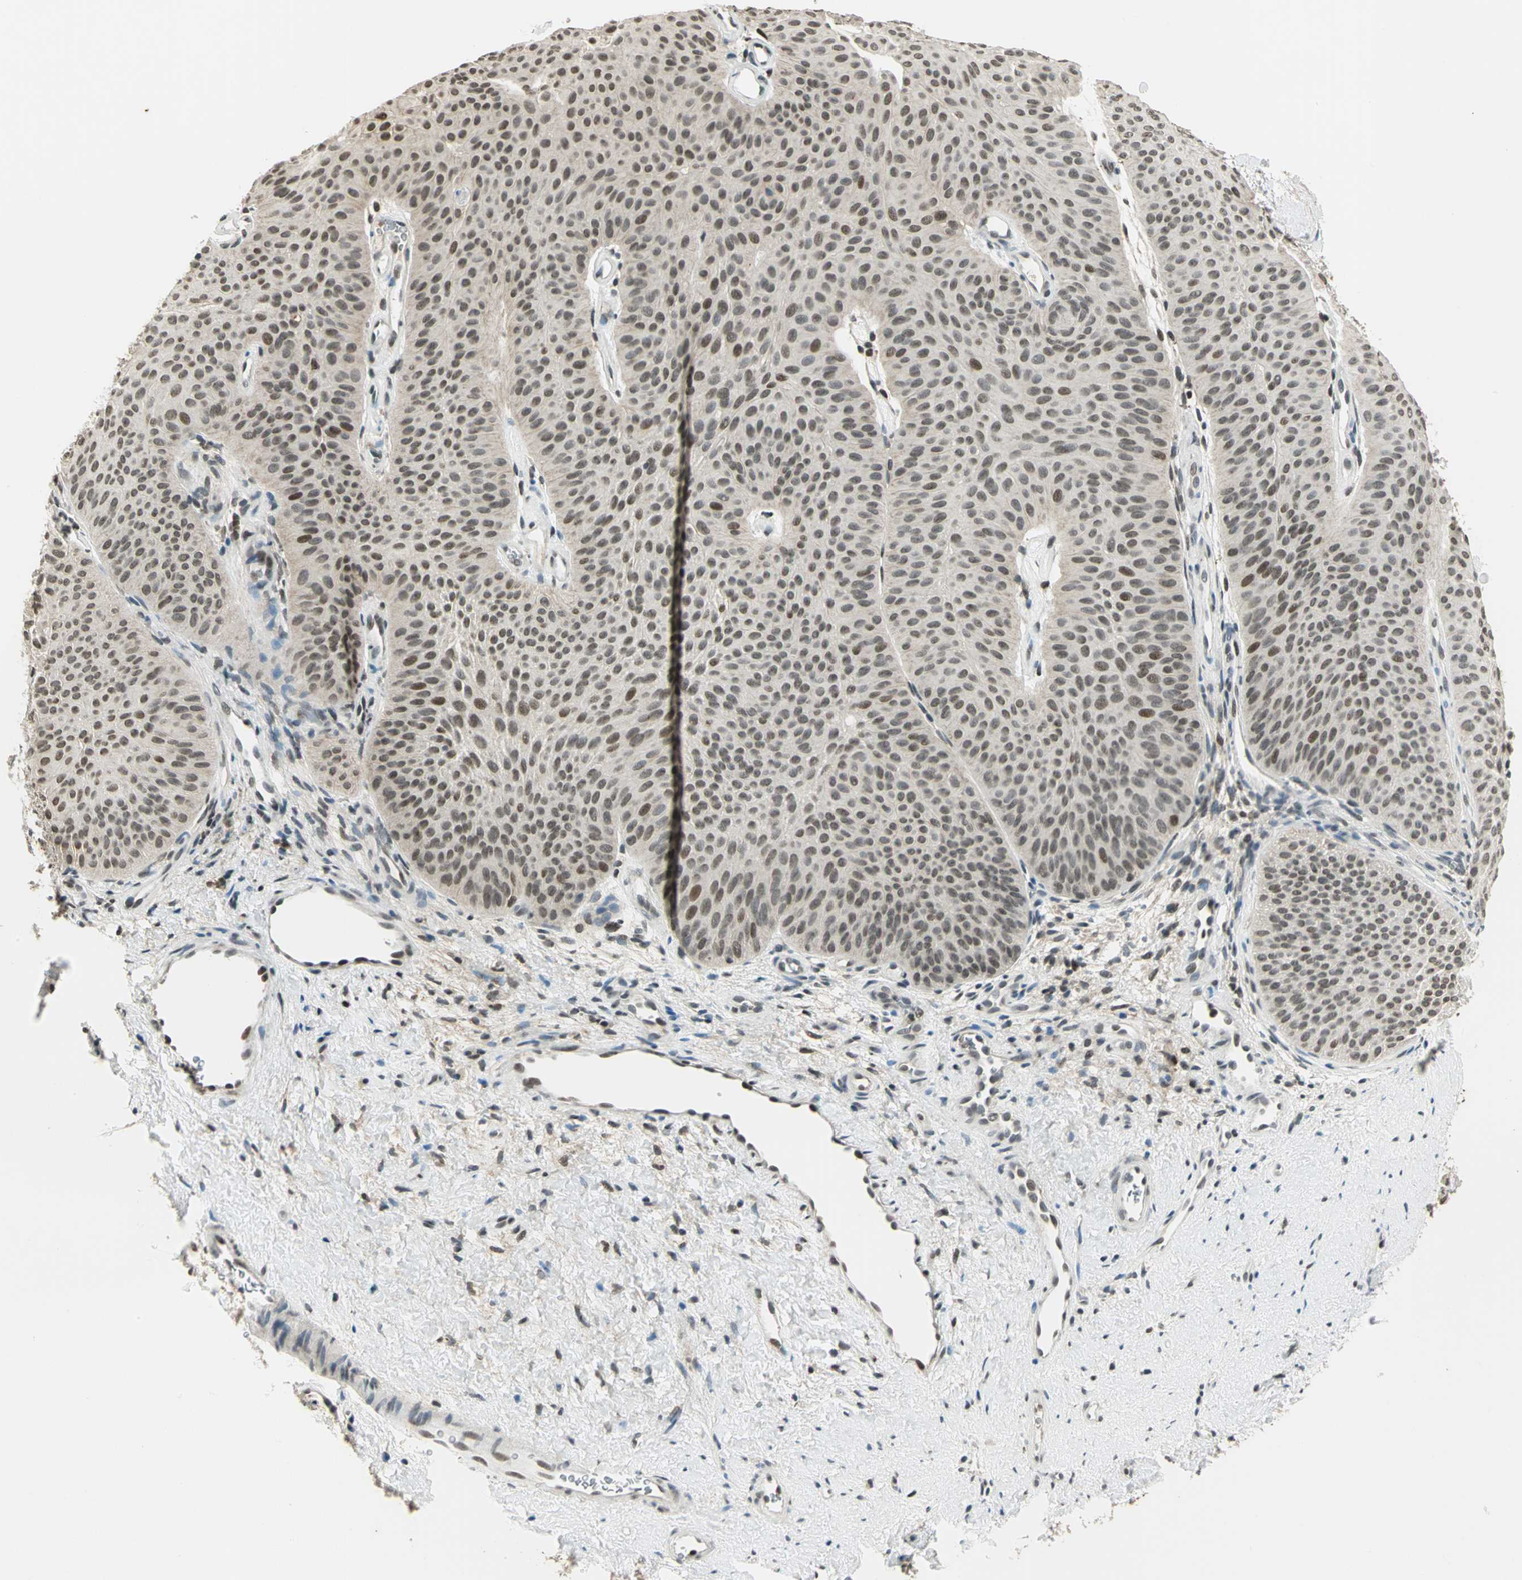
{"staining": {"intensity": "weak", "quantity": "<25%", "location": "nuclear"}, "tissue": "urothelial cancer", "cell_type": "Tumor cells", "image_type": "cancer", "snomed": [{"axis": "morphology", "description": "Urothelial carcinoma, Low grade"}, {"axis": "topography", "description": "Urinary bladder"}], "caption": "Immunohistochemistry of human low-grade urothelial carcinoma displays no expression in tumor cells.", "gene": "RAD17", "patient": {"sex": "female", "age": 60}}